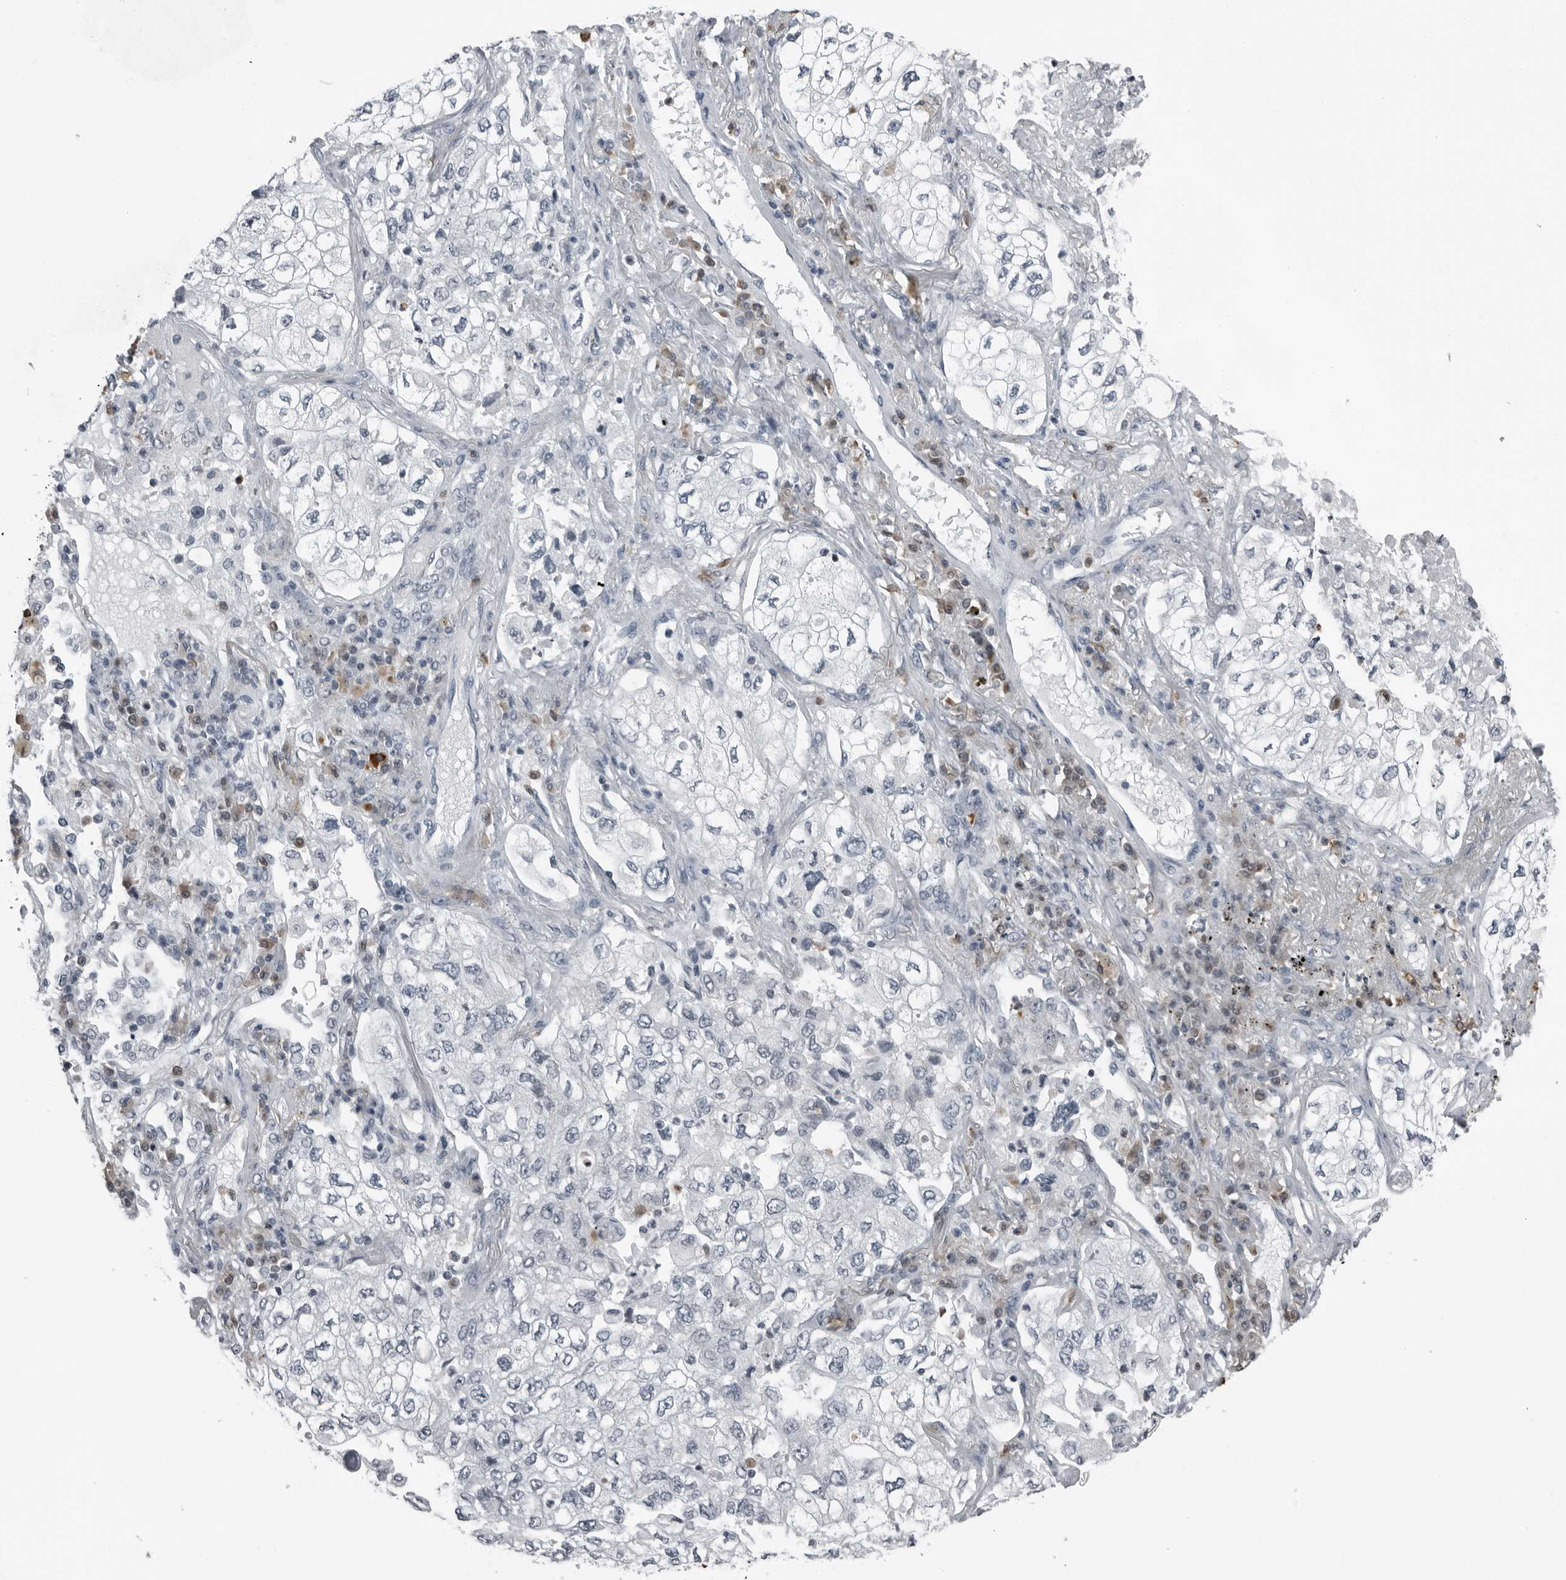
{"staining": {"intensity": "negative", "quantity": "none", "location": "none"}, "tissue": "lung cancer", "cell_type": "Tumor cells", "image_type": "cancer", "snomed": [{"axis": "morphology", "description": "Adenocarcinoma, NOS"}, {"axis": "topography", "description": "Lung"}], "caption": "High magnification brightfield microscopy of lung cancer (adenocarcinoma) stained with DAB (brown) and counterstained with hematoxylin (blue): tumor cells show no significant expression.", "gene": "RTCA", "patient": {"sex": "male", "age": 63}}